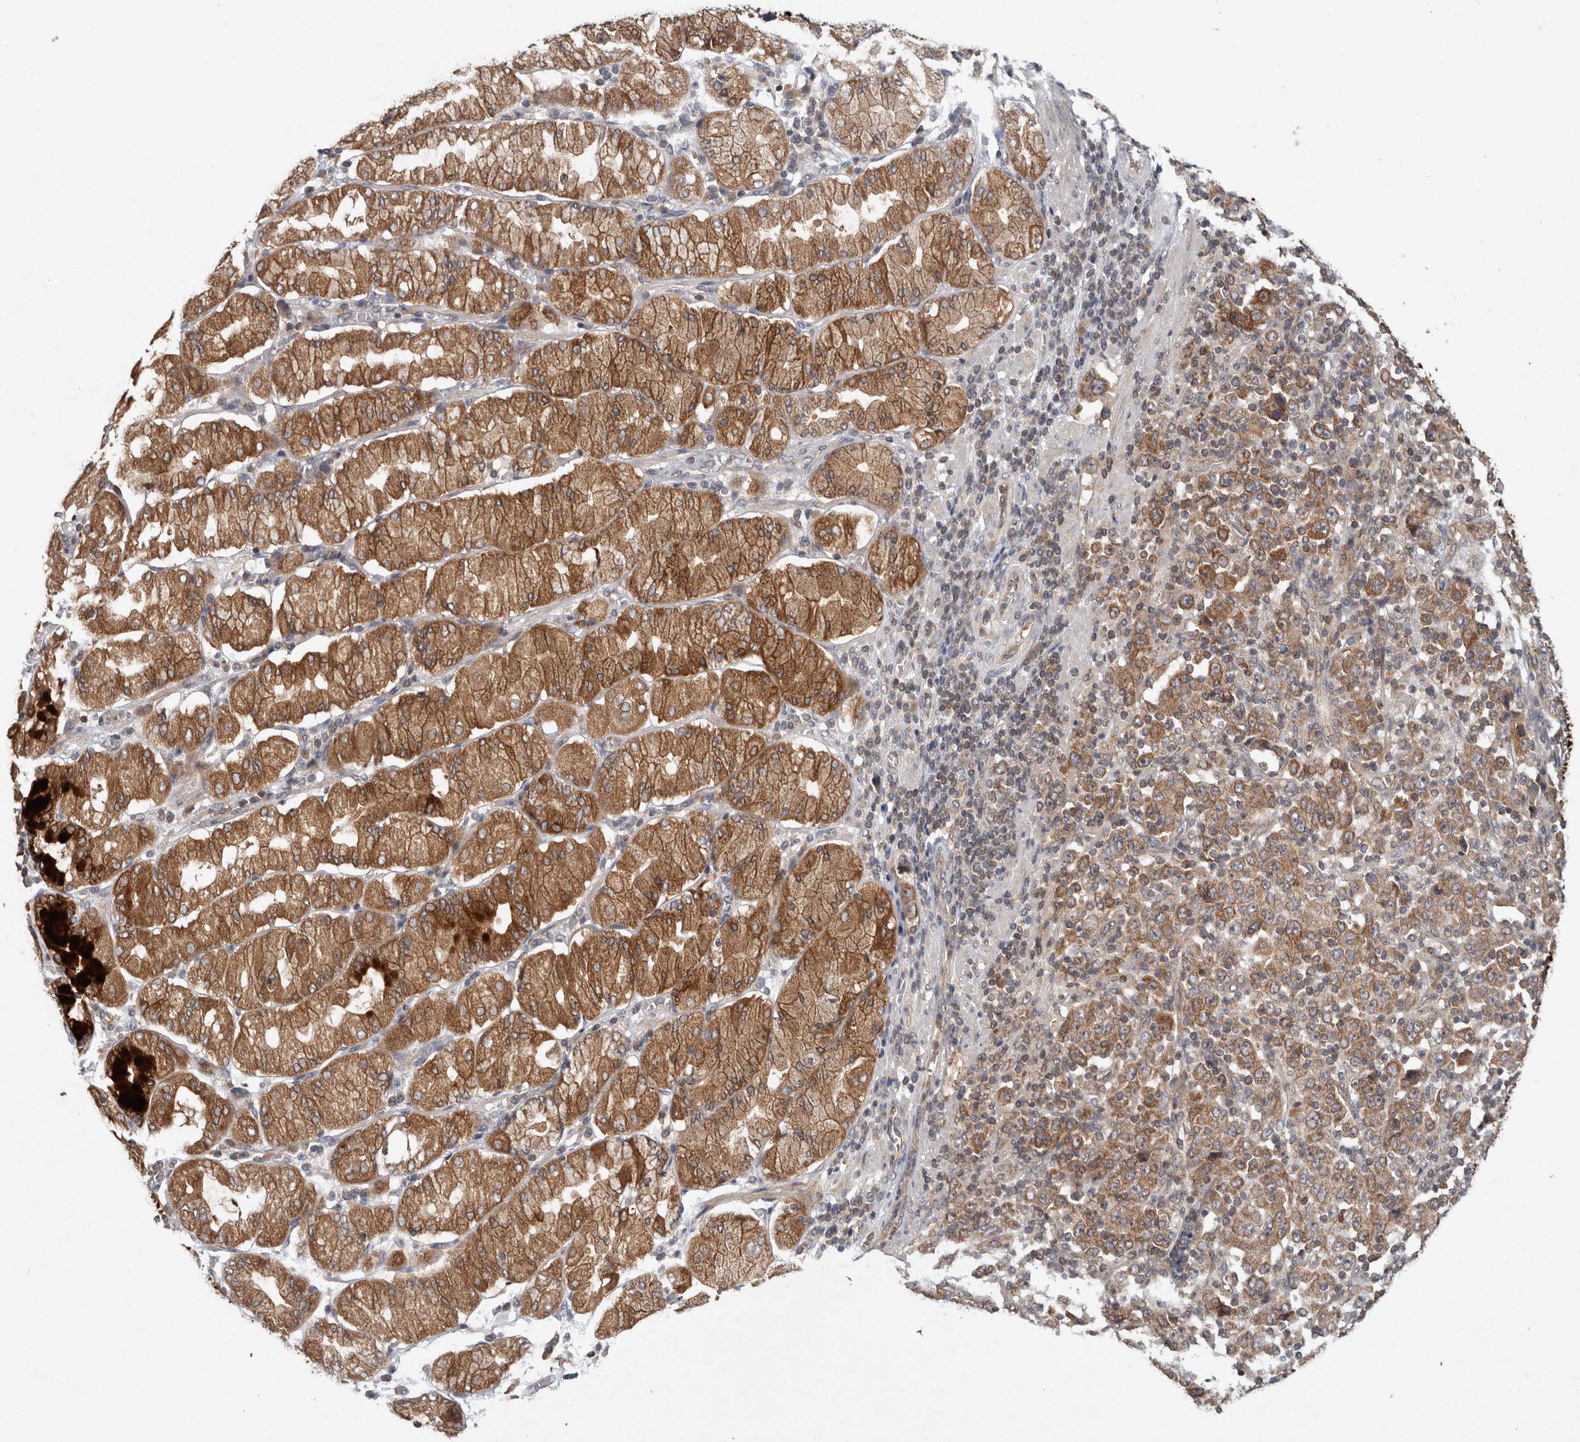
{"staining": {"intensity": "moderate", "quantity": ">75%", "location": "cytoplasmic/membranous"}, "tissue": "stomach cancer", "cell_type": "Tumor cells", "image_type": "cancer", "snomed": [{"axis": "morphology", "description": "Normal tissue, NOS"}, {"axis": "morphology", "description": "Adenocarcinoma, NOS"}, {"axis": "topography", "description": "Stomach, upper"}, {"axis": "topography", "description": "Stomach"}], "caption": "Immunohistochemical staining of stomach adenocarcinoma exhibits medium levels of moderate cytoplasmic/membranous staining in approximately >75% of tumor cells. The protein is shown in brown color, while the nuclei are stained blue.", "gene": "HMOX2", "patient": {"sex": "male", "age": 59}}